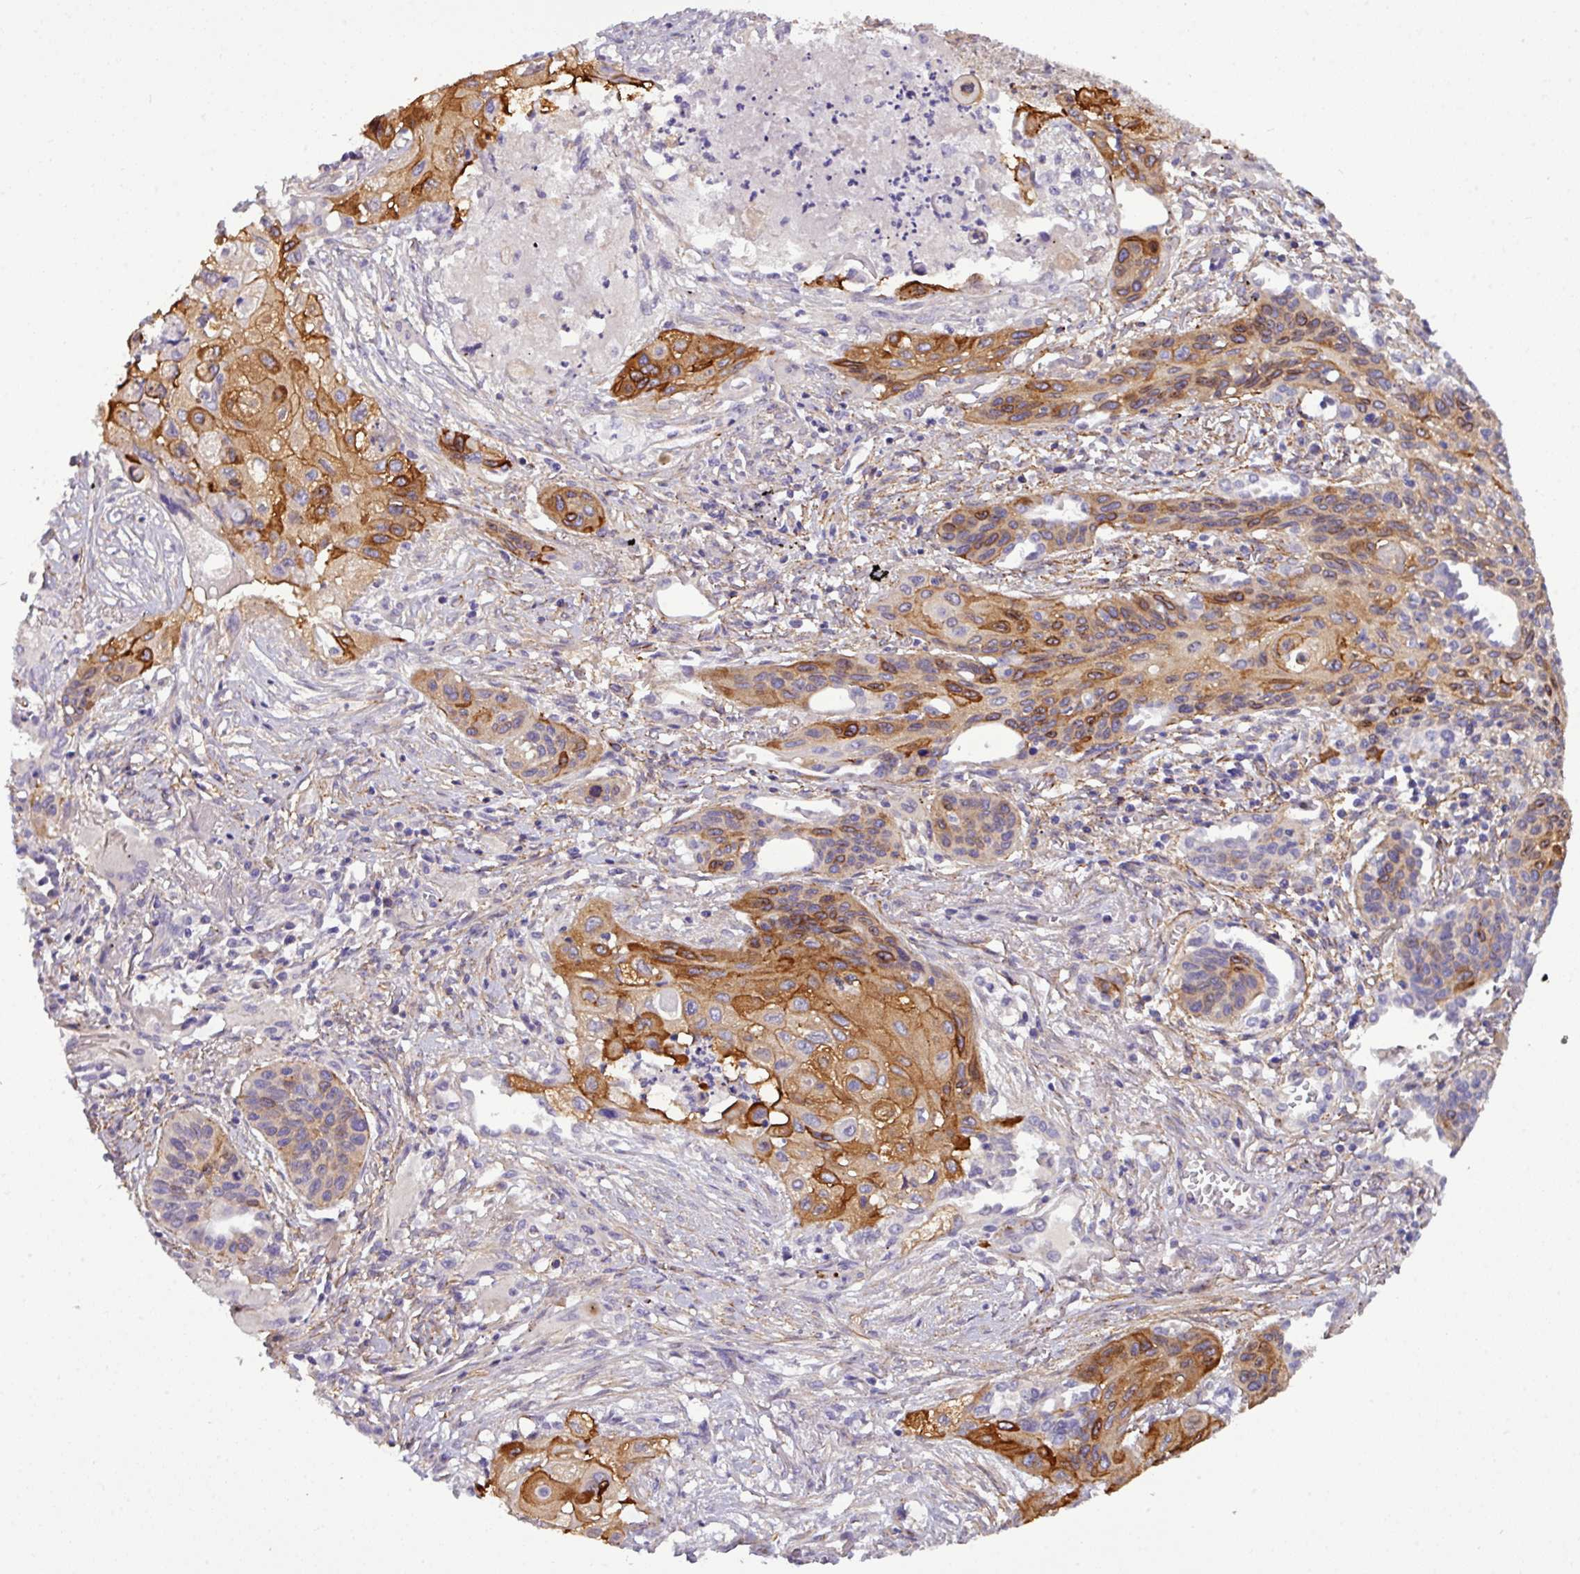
{"staining": {"intensity": "moderate", "quantity": "25%-75%", "location": "cytoplasmic/membranous"}, "tissue": "lung cancer", "cell_type": "Tumor cells", "image_type": "cancer", "snomed": [{"axis": "morphology", "description": "Squamous cell carcinoma, NOS"}, {"axis": "topography", "description": "Lung"}], "caption": "An IHC micrograph of neoplastic tissue is shown. Protein staining in brown shows moderate cytoplasmic/membranous positivity in lung cancer within tumor cells. The staining was performed using DAB (3,3'-diaminobenzidine), with brown indicating positive protein expression. Nuclei are stained blue with hematoxylin.", "gene": "PARD6A", "patient": {"sex": "male", "age": 71}}